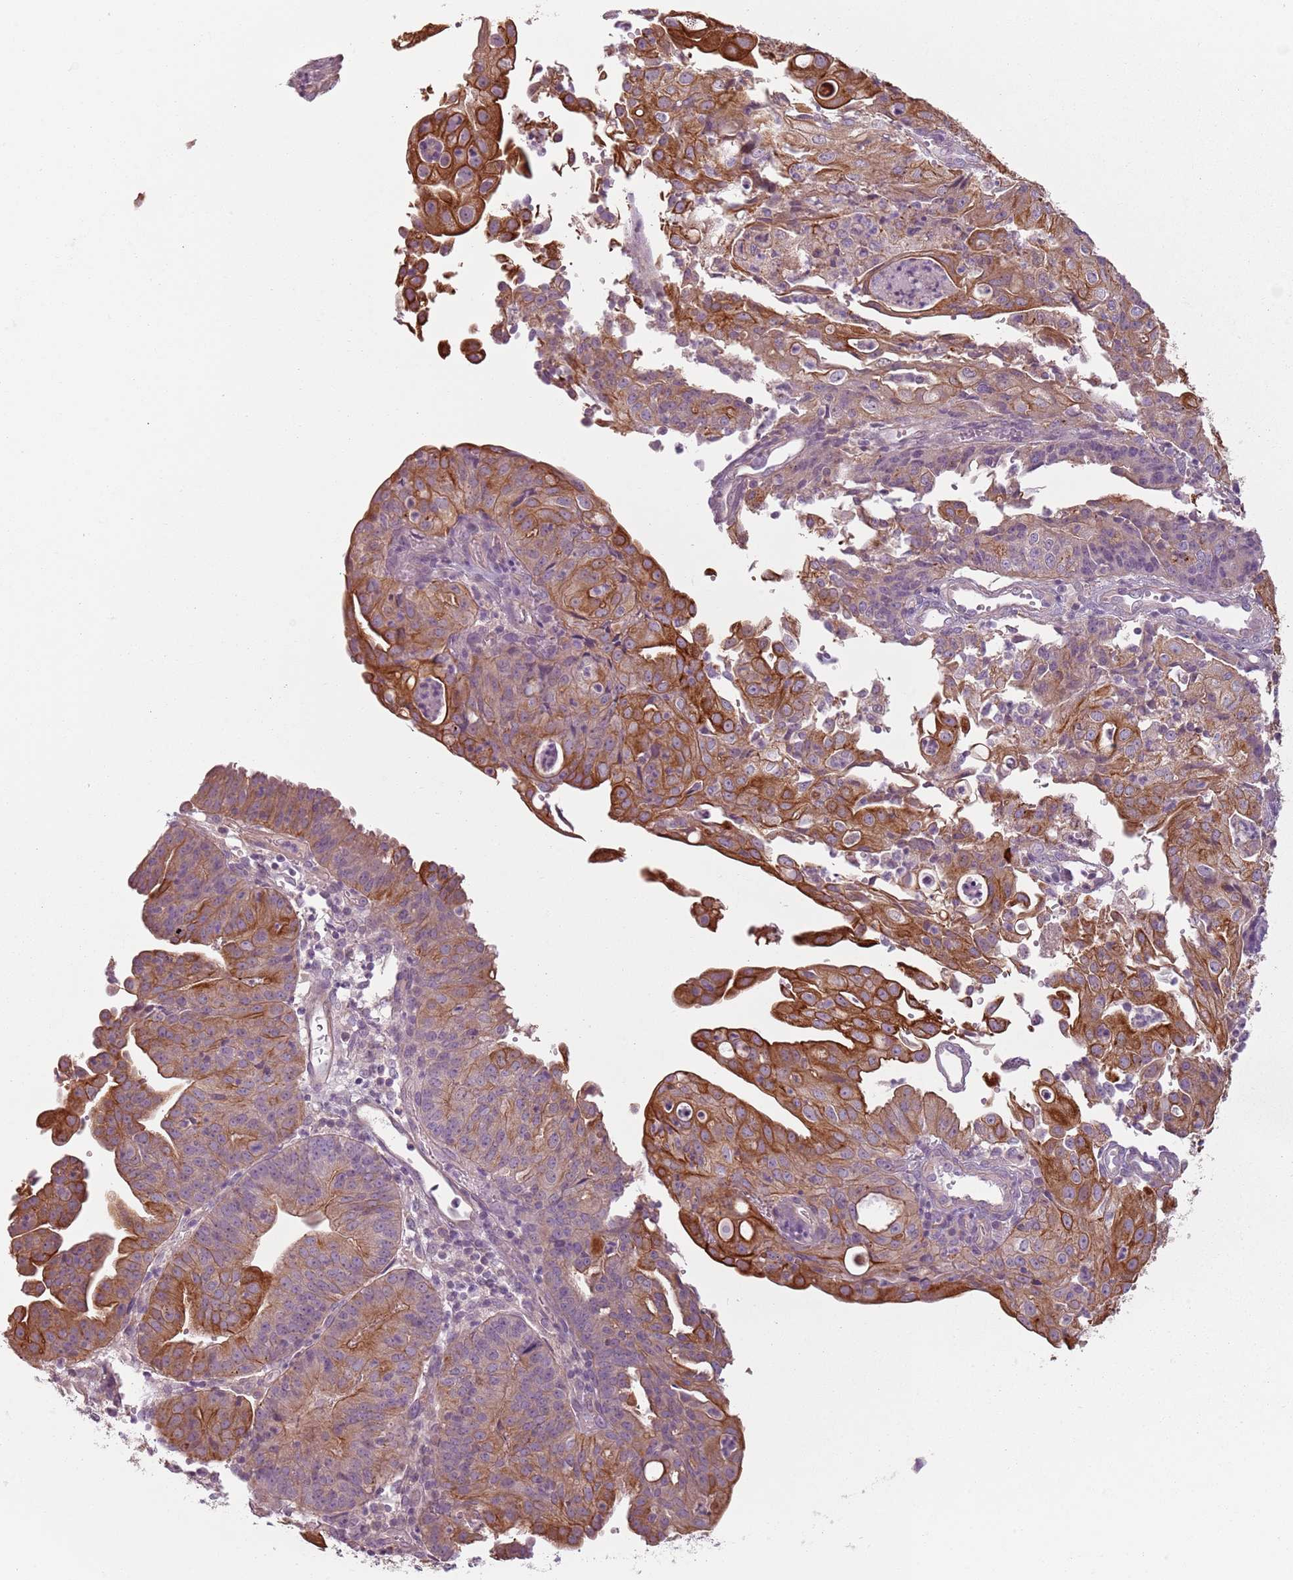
{"staining": {"intensity": "strong", "quantity": "25%-75%", "location": "cytoplasmic/membranous"}, "tissue": "endometrial cancer", "cell_type": "Tumor cells", "image_type": "cancer", "snomed": [{"axis": "morphology", "description": "Adenocarcinoma, NOS"}, {"axis": "topography", "description": "Endometrium"}], "caption": "A brown stain shows strong cytoplasmic/membranous expression of a protein in endometrial adenocarcinoma tumor cells.", "gene": "TLCD2", "patient": {"sex": "female", "age": 56}}